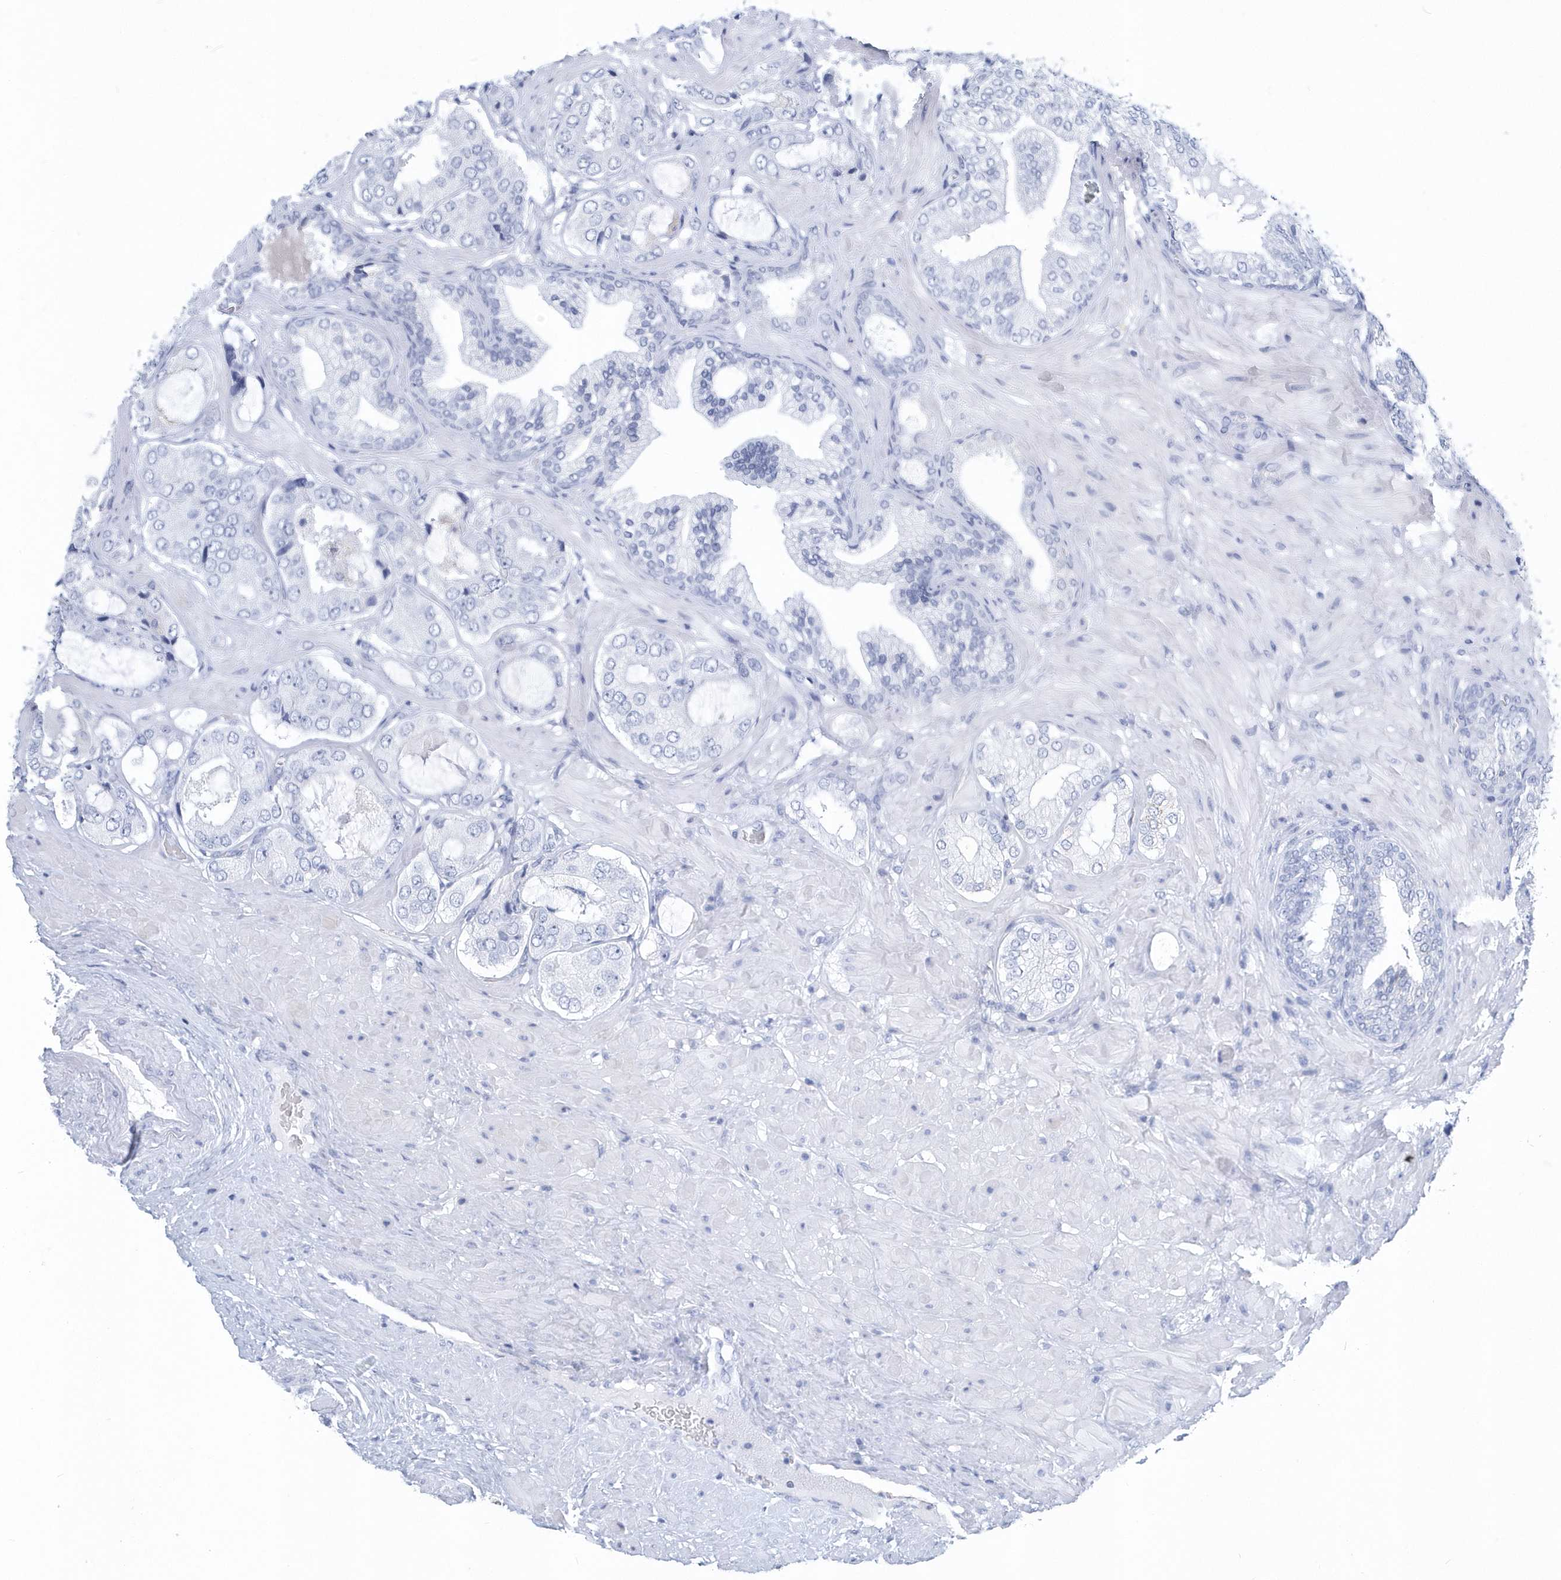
{"staining": {"intensity": "negative", "quantity": "none", "location": "none"}, "tissue": "prostate cancer", "cell_type": "Tumor cells", "image_type": "cancer", "snomed": [{"axis": "morphology", "description": "Adenocarcinoma, High grade"}, {"axis": "topography", "description": "Prostate"}], "caption": "Tumor cells are negative for protein expression in human prostate cancer (adenocarcinoma (high-grade)). (Brightfield microscopy of DAB immunohistochemistry at high magnification).", "gene": "PTPRO", "patient": {"sex": "male", "age": 59}}